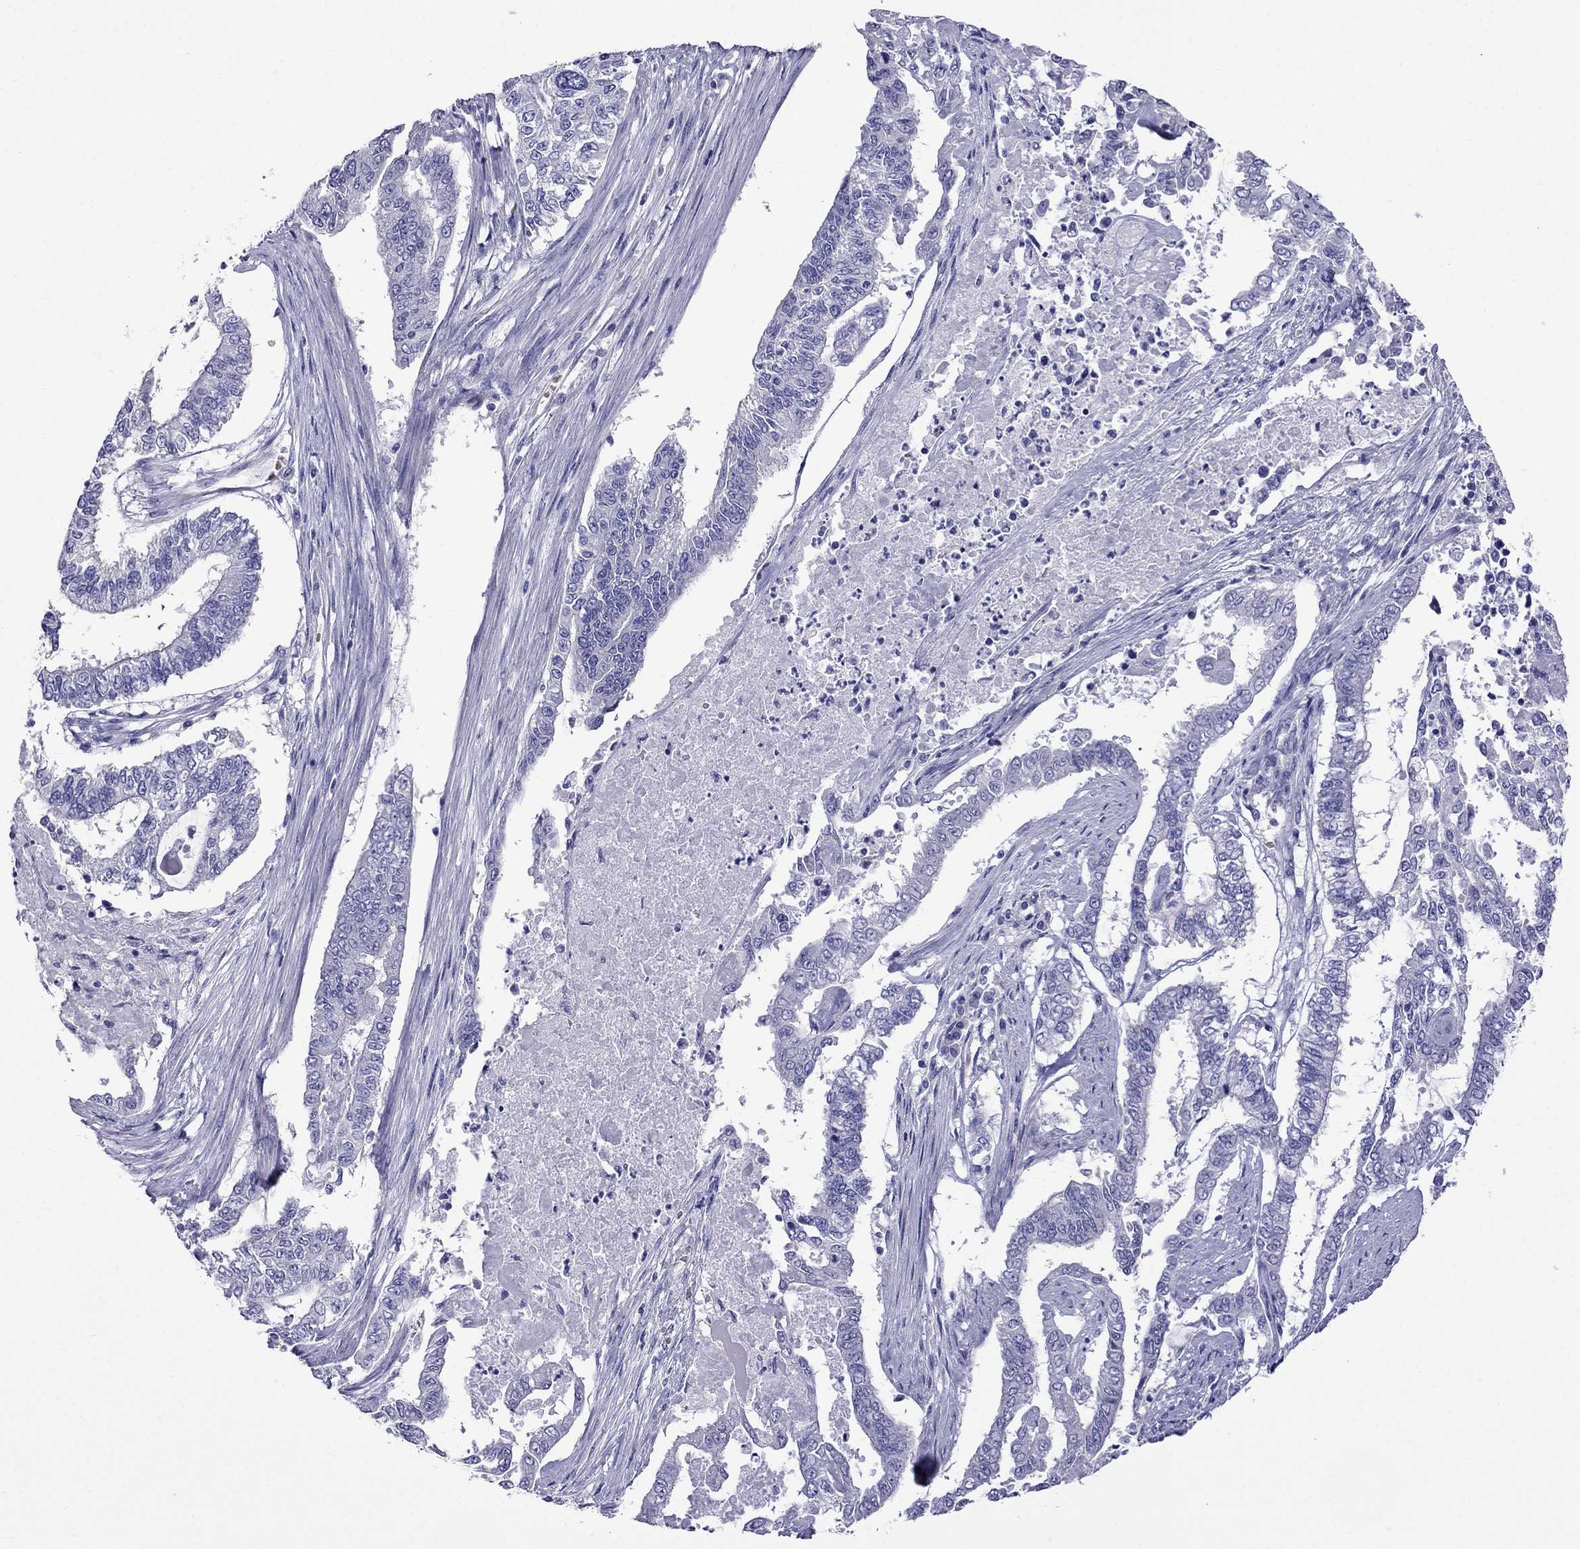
{"staining": {"intensity": "negative", "quantity": "none", "location": "none"}, "tissue": "endometrial cancer", "cell_type": "Tumor cells", "image_type": "cancer", "snomed": [{"axis": "morphology", "description": "Adenocarcinoma, NOS"}, {"axis": "topography", "description": "Uterus"}], "caption": "Tumor cells are negative for brown protein staining in endometrial cancer. (DAB immunohistochemistry visualized using brightfield microscopy, high magnification).", "gene": "TDRD1", "patient": {"sex": "female", "age": 59}}